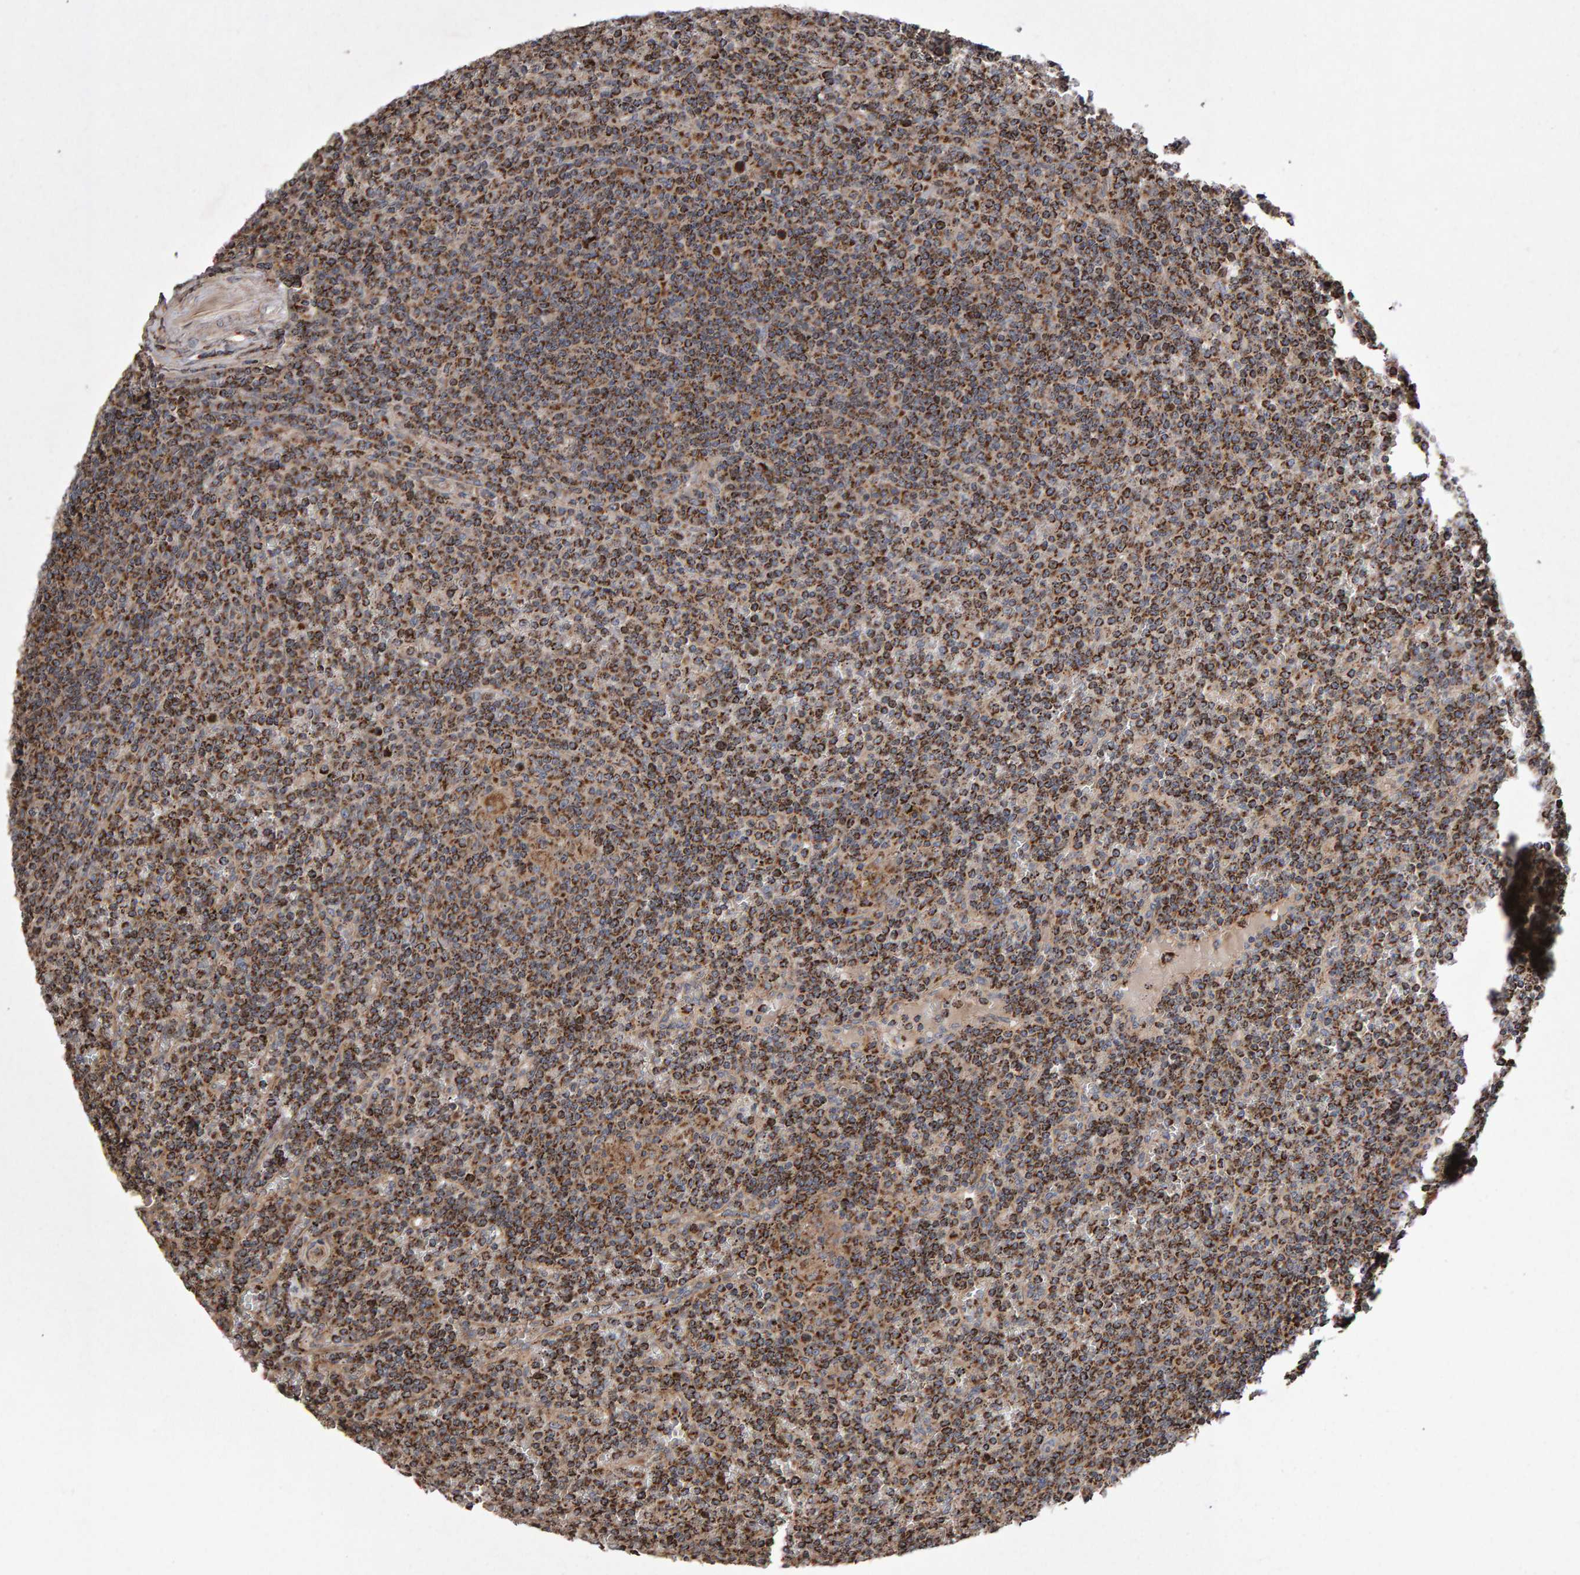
{"staining": {"intensity": "moderate", "quantity": ">75%", "location": "cytoplasmic/membranous"}, "tissue": "lymphoma", "cell_type": "Tumor cells", "image_type": "cancer", "snomed": [{"axis": "morphology", "description": "Malignant lymphoma, non-Hodgkin's type, Low grade"}, {"axis": "topography", "description": "Spleen"}], "caption": "A medium amount of moderate cytoplasmic/membranous positivity is identified in about >75% of tumor cells in malignant lymphoma, non-Hodgkin's type (low-grade) tissue.", "gene": "PECR", "patient": {"sex": "female", "age": 19}}